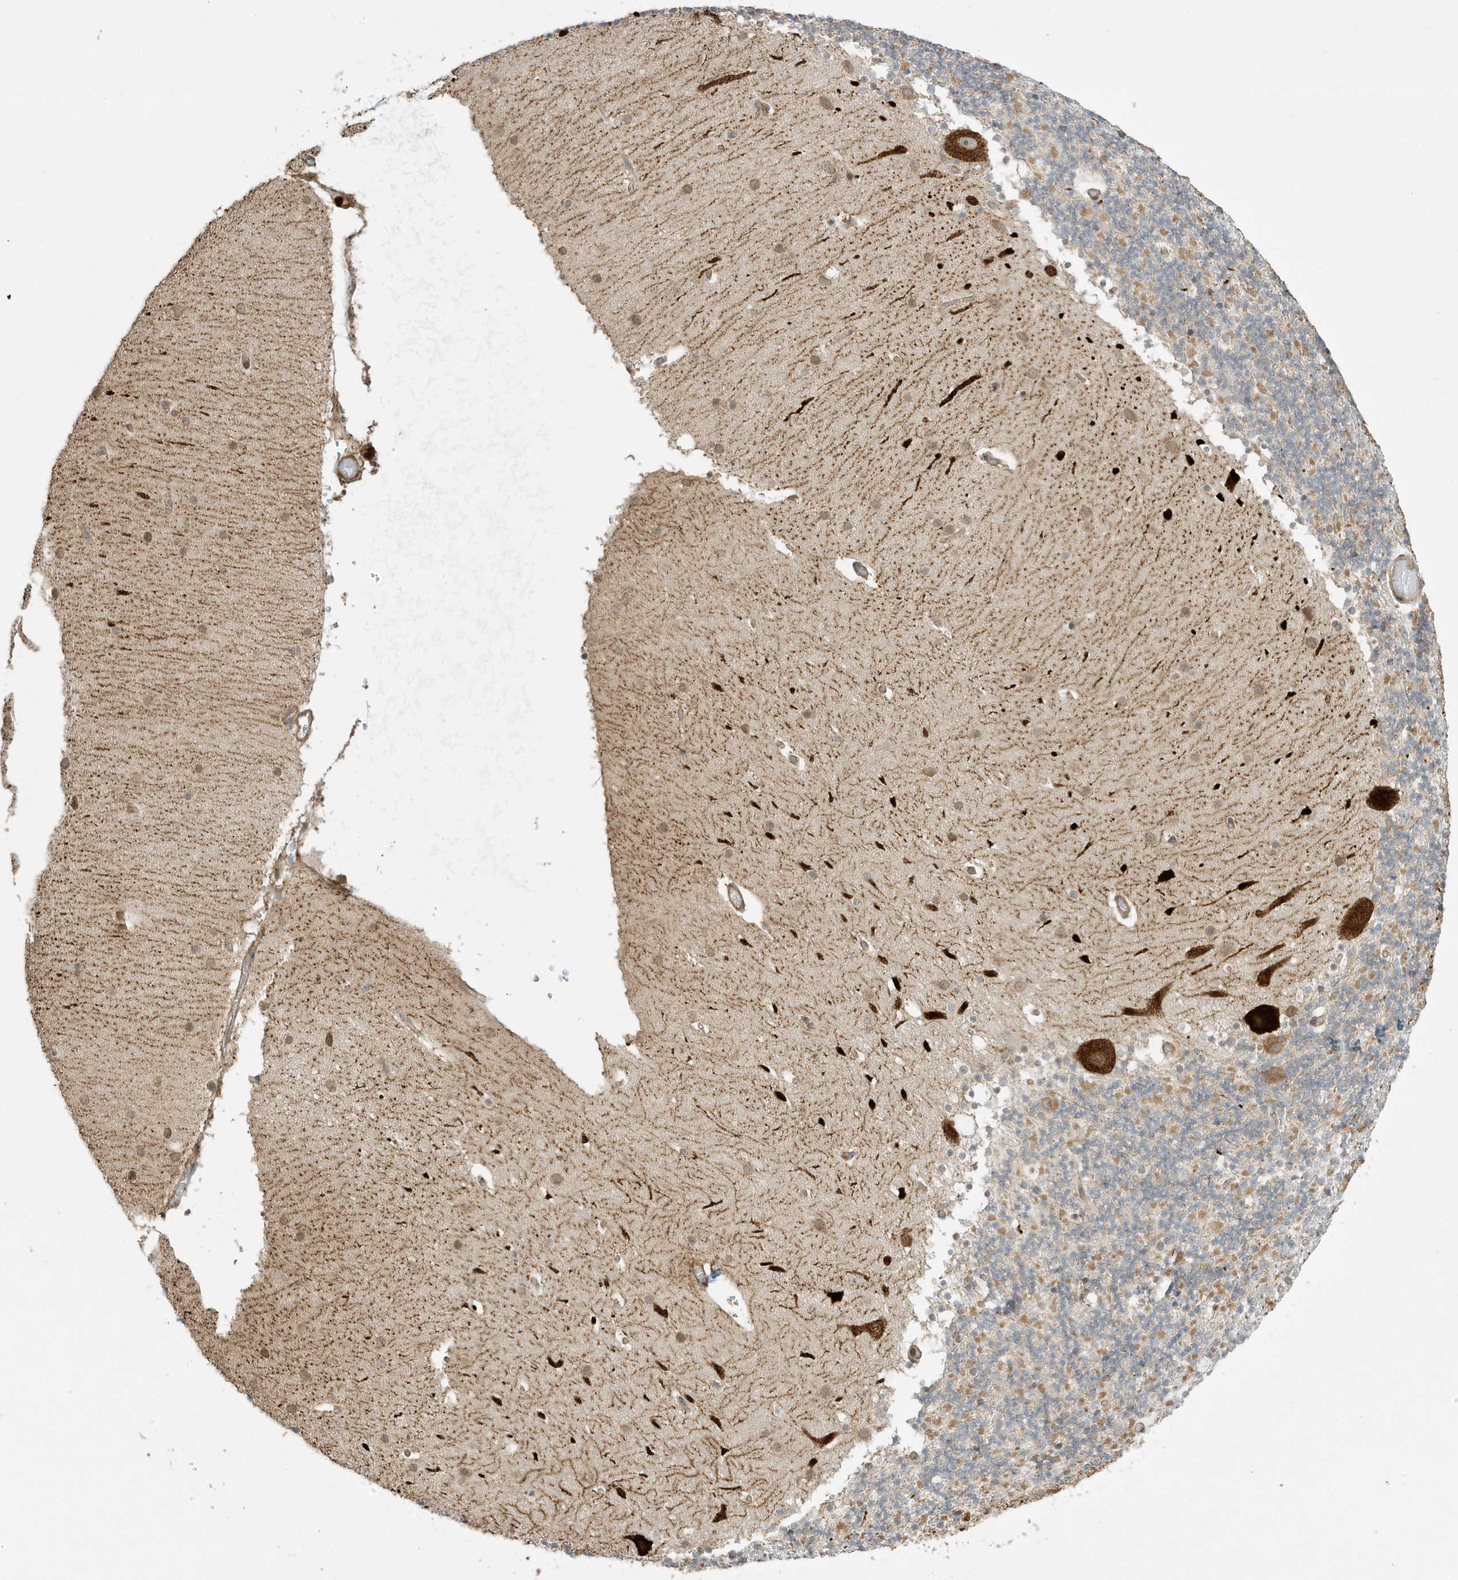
{"staining": {"intensity": "moderate", "quantity": "<25%", "location": "cytoplasmic/membranous"}, "tissue": "cerebellum", "cell_type": "Cells in granular layer", "image_type": "normal", "snomed": [{"axis": "morphology", "description": "Normal tissue, NOS"}, {"axis": "topography", "description": "Cerebellum"}], "caption": "A photomicrograph showing moderate cytoplasmic/membranous positivity in about <25% of cells in granular layer in unremarkable cerebellum, as visualized by brown immunohistochemical staining.", "gene": "SCARF2", "patient": {"sex": "male", "age": 57}}